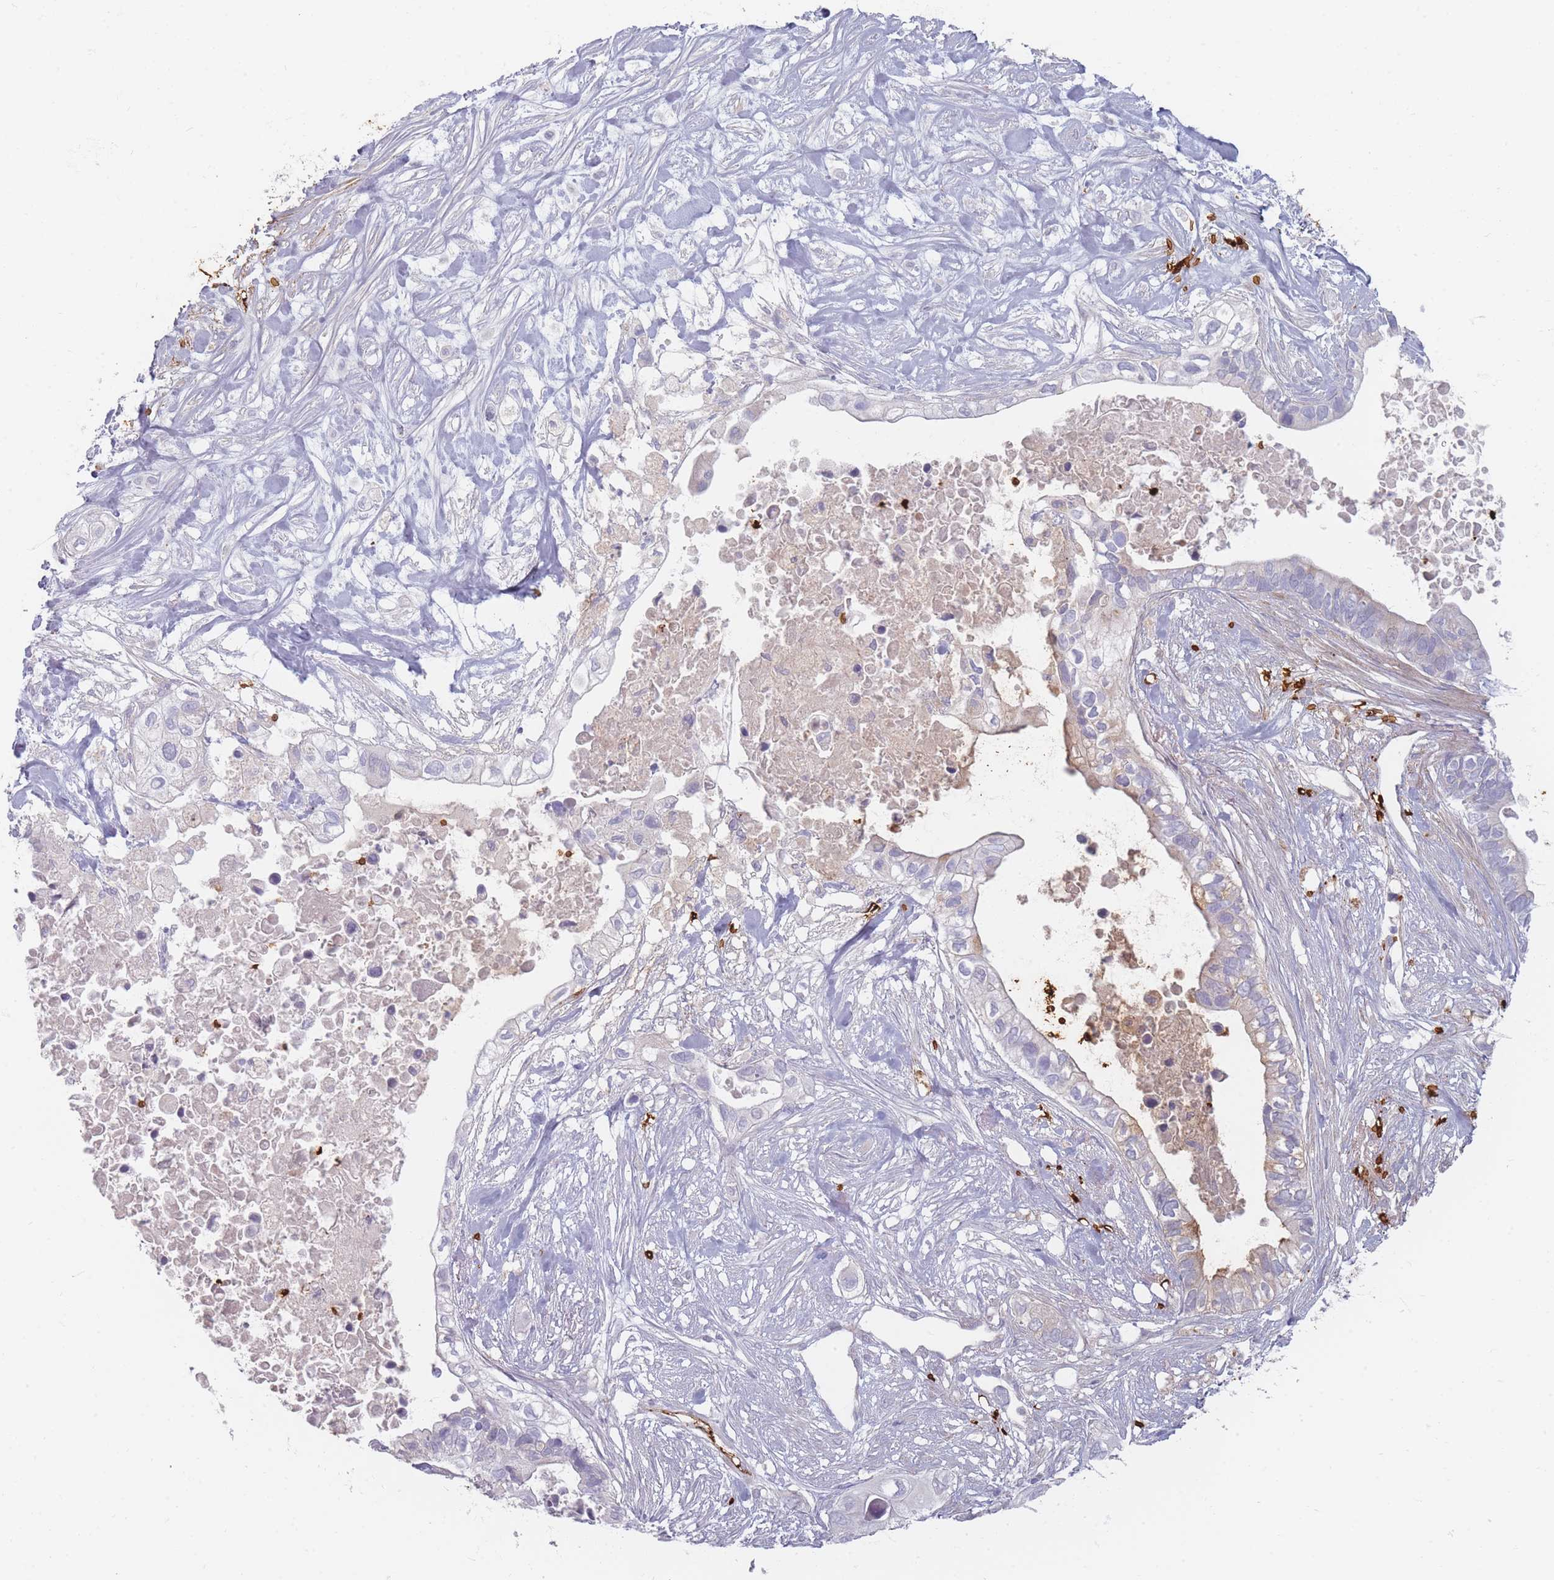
{"staining": {"intensity": "negative", "quantity": "none", "location": "none"}, "tissue": "pancreatic cancer", "cell_type": "Tumor cells", "image_type": "cancer", "snomed": [{"axis": "morphology", "description": "Adenocarcinoma, NOS"}, {"axis": "topography", "description": "Pancreas"}], "caption": "A high-resolution micrograph shows immunohistochemistry (IHC) staining of adenocarcinoma (pancreatic), which shows no significant staining in tumor cells.", "gene": "SLC2A6", "patient": {"sex": "female", "age": 63}}